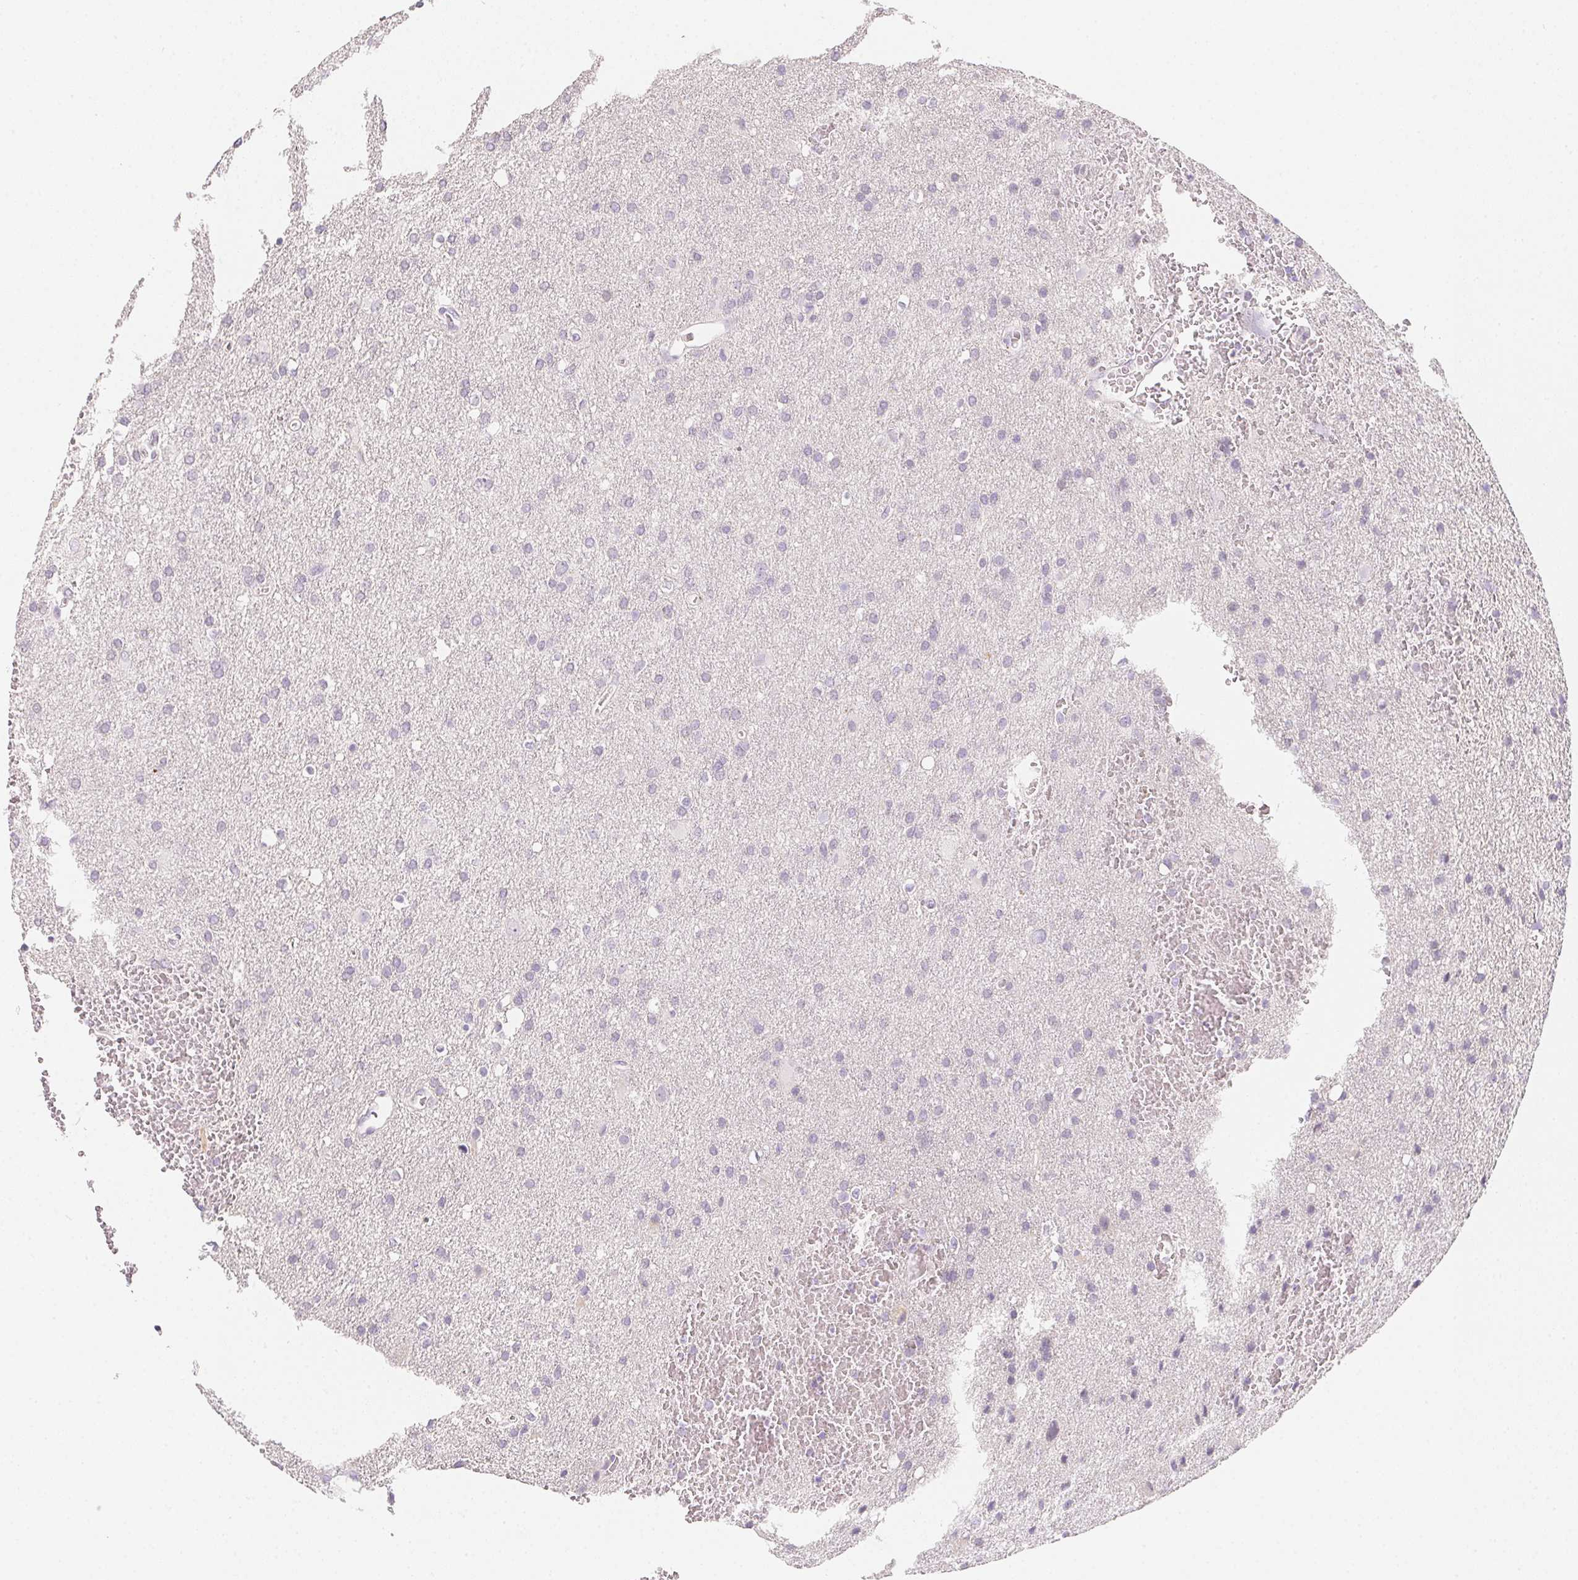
{"staining": {"intensity": "negative", "quantity": "none", "location": "none"}, "tissue": "glioma", "cell_type": "Tumor cells", "image_type": "cancer", "snomed": [{"axis": "morphology", "description": "Glioma, malignant, Low grade"}, {"axis": "topography", "description": "Brain"}], "caption": "The micrograph exhibits no significant positivity in tumor cells of glioma. The staining is performed using DAB (3,3'-diaminobenzidine) brown chromogen with nuclei counter-stained in using hematoxylin.", "gene": "MYL4", "patient": {"sex": "male", "age": 66}}